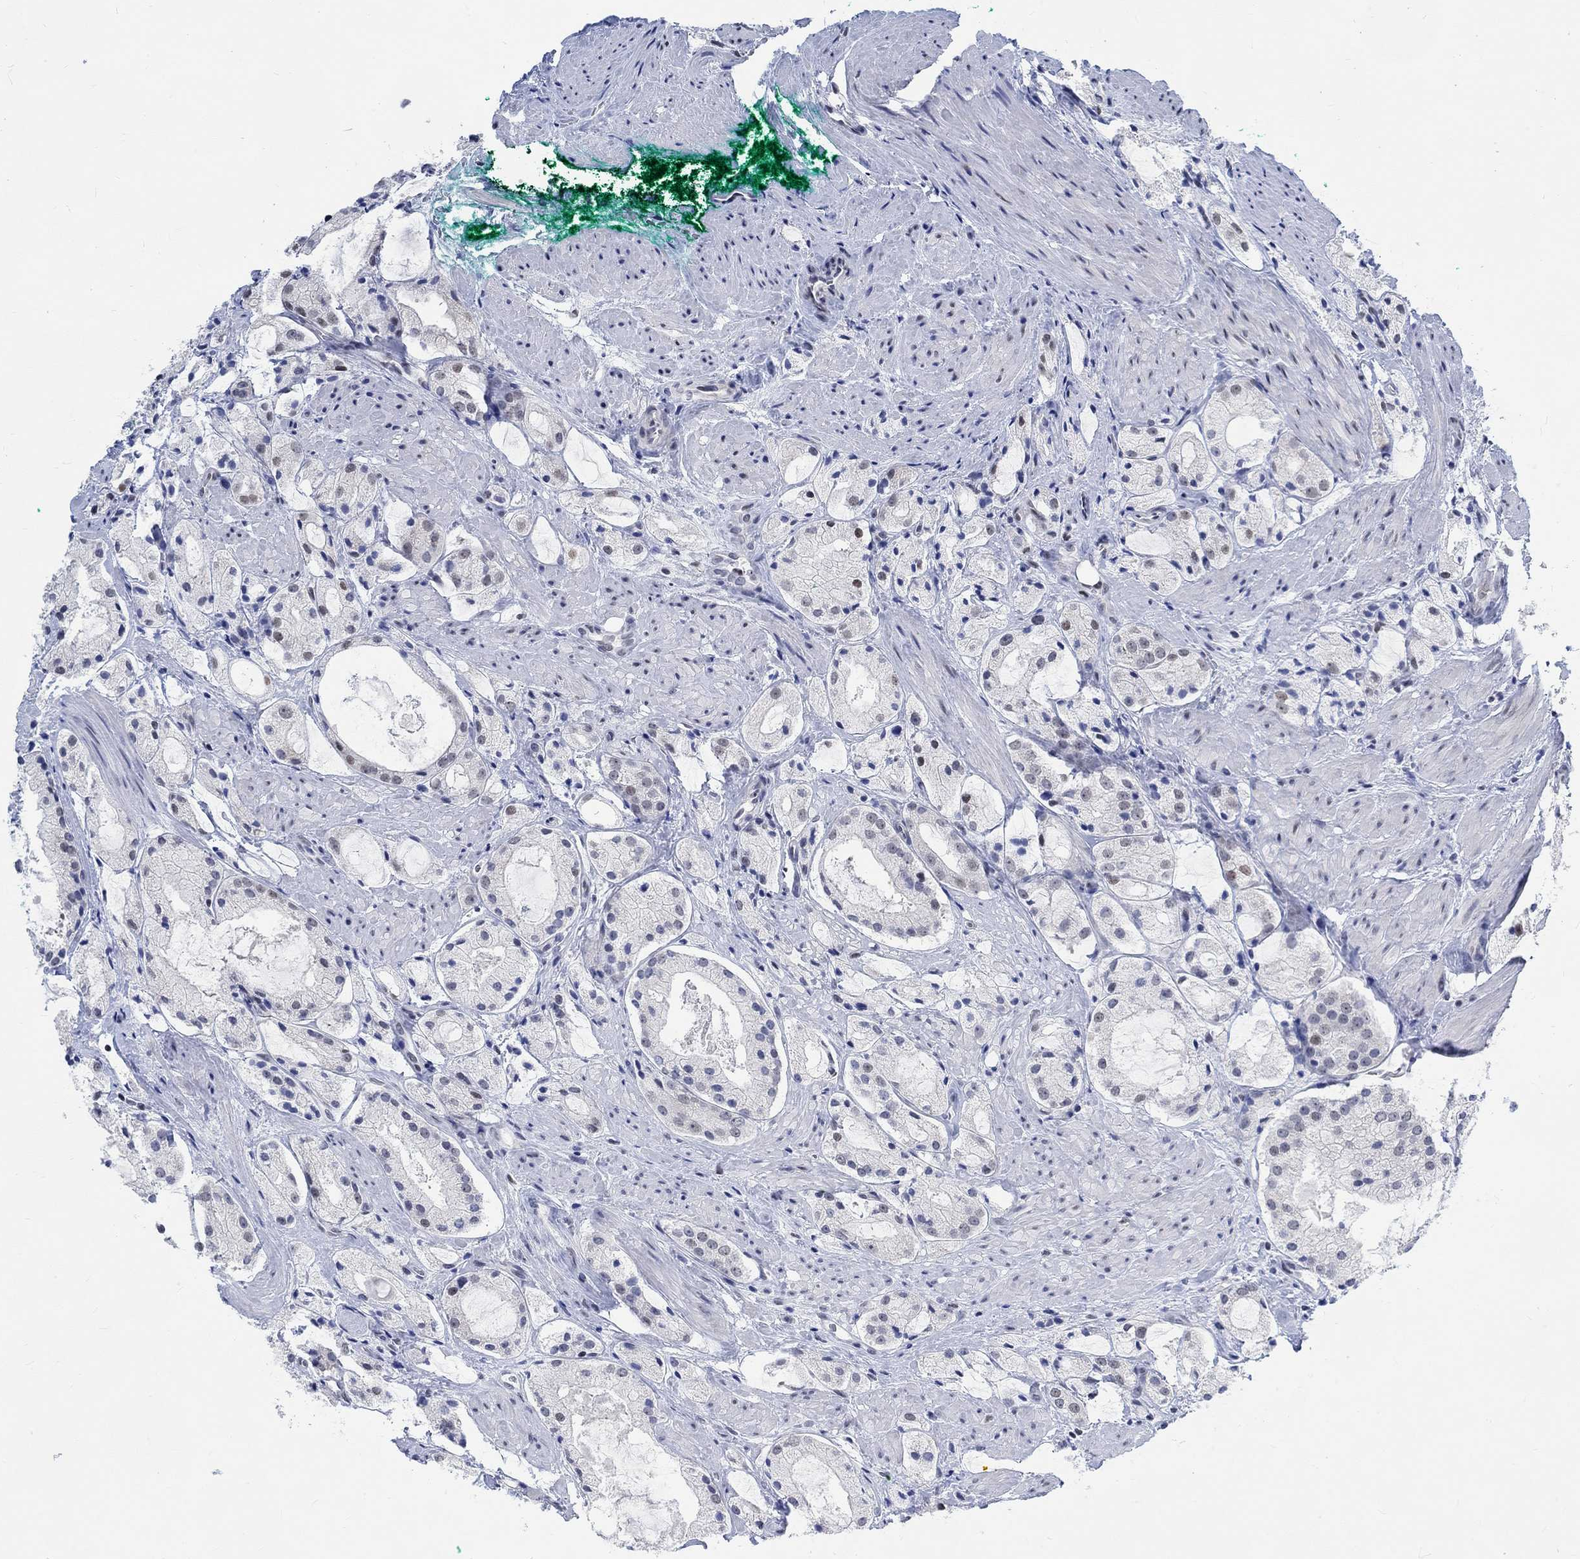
{"staining": {"intensity": "negative", "quantity": "none", "location": "none"}, "tissue": "prostate cancer", "cell_type": "Tumor cells", "image_type": "cancer", "snomed": [{"axis": "morphology", "description": "Adenocarcinoma, NOS"}, {"axis": "morphology", "description": "Adenocarcinoma, High grade"}, {"axis": "topography", "description": "Prostate"}], "caption": "Immunohistochemistry image of human prostate cancer (adenocarcinoma (high-grade)) stained for a protein (brown), which reveals no positivity in tumor cells.", "gene": "KCNH8", "patient": {"sex": "male", "age": 64}}